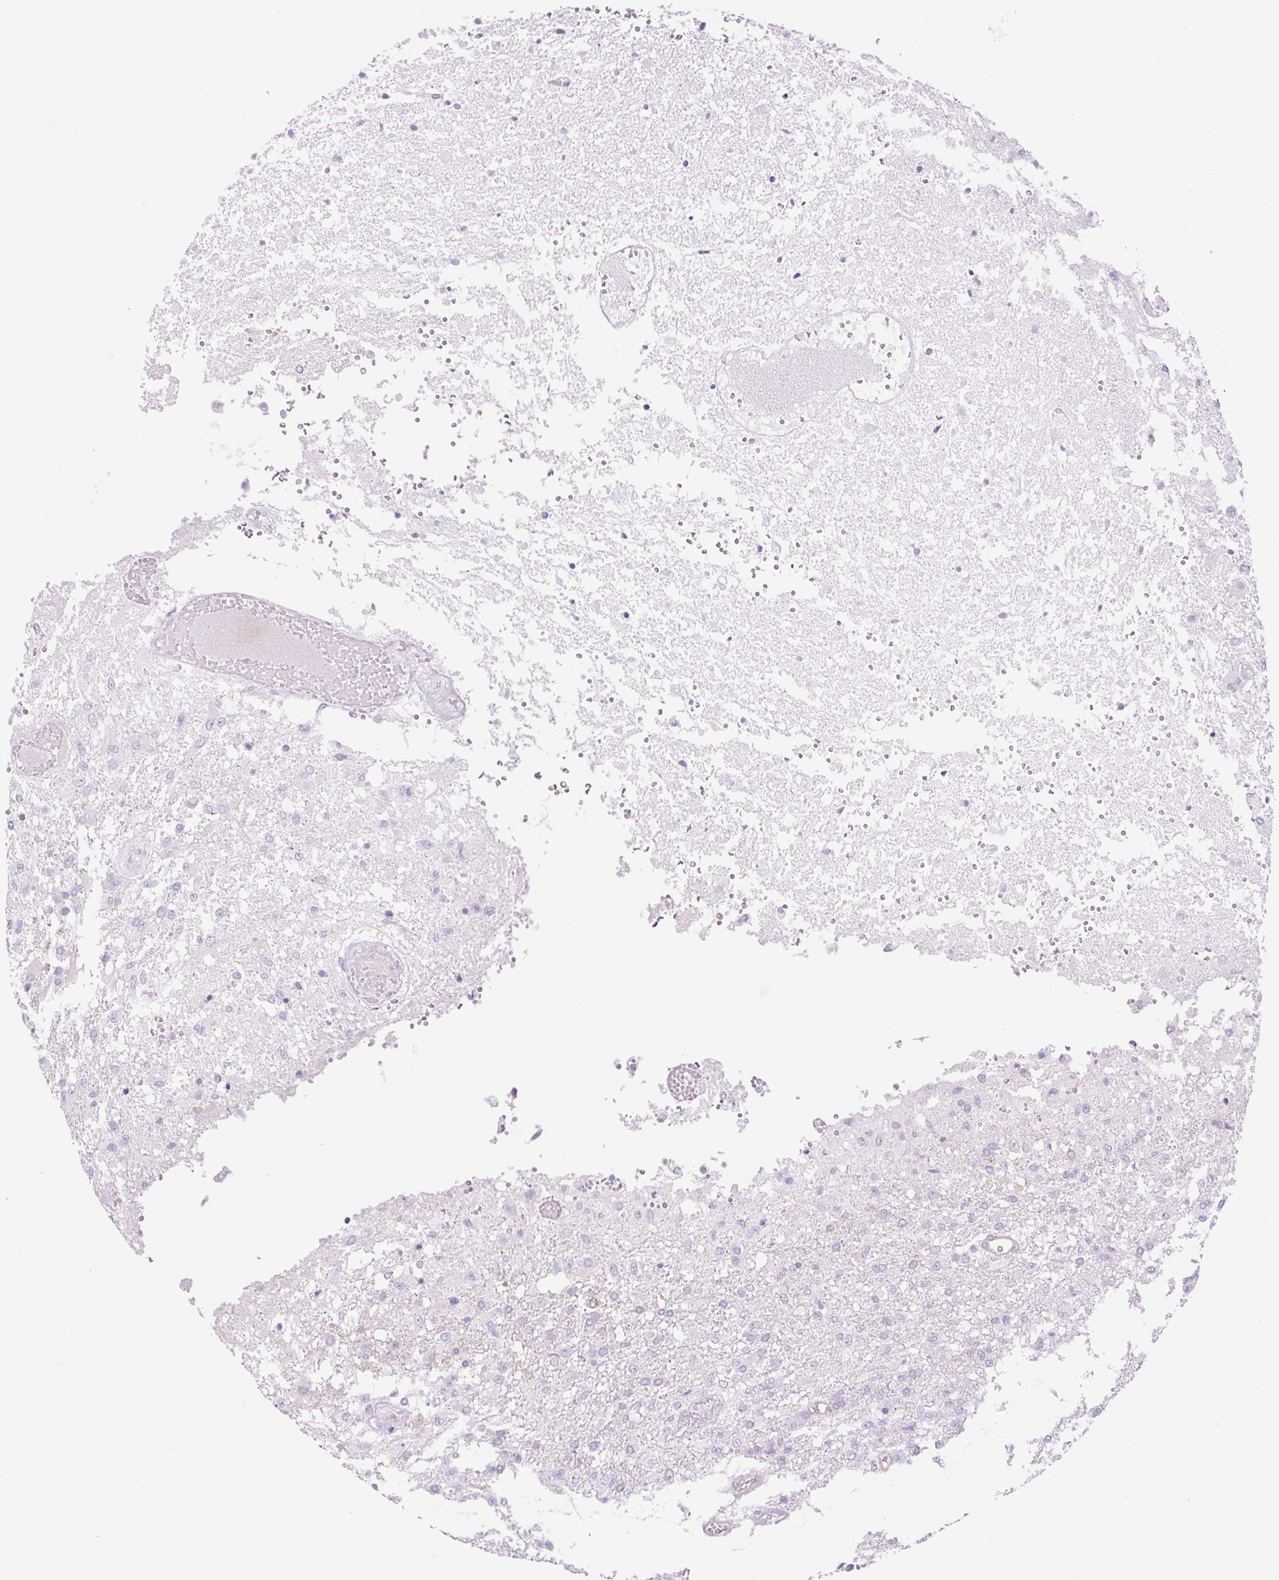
{"staining": {"intensity": "negative", "quantity": "none", "location": "none"}, "tissue": "glioma", "cell_type": "Tumor cells", "image_type": "cancer", "snomed": [{"axis": "morphology", "description": "Glioma, malignant, High grade"}, {"axis": "topography", "description": "Brain"}], "caption": "Immunohistochemistry histopathology image of neoplastic tissue: malignant glioma (high-grade) stained with DAB demonstrates no significant protein staining in tumor cells.", "gene": "EHD3", "patient": {"sex": "female", "age": 74}}